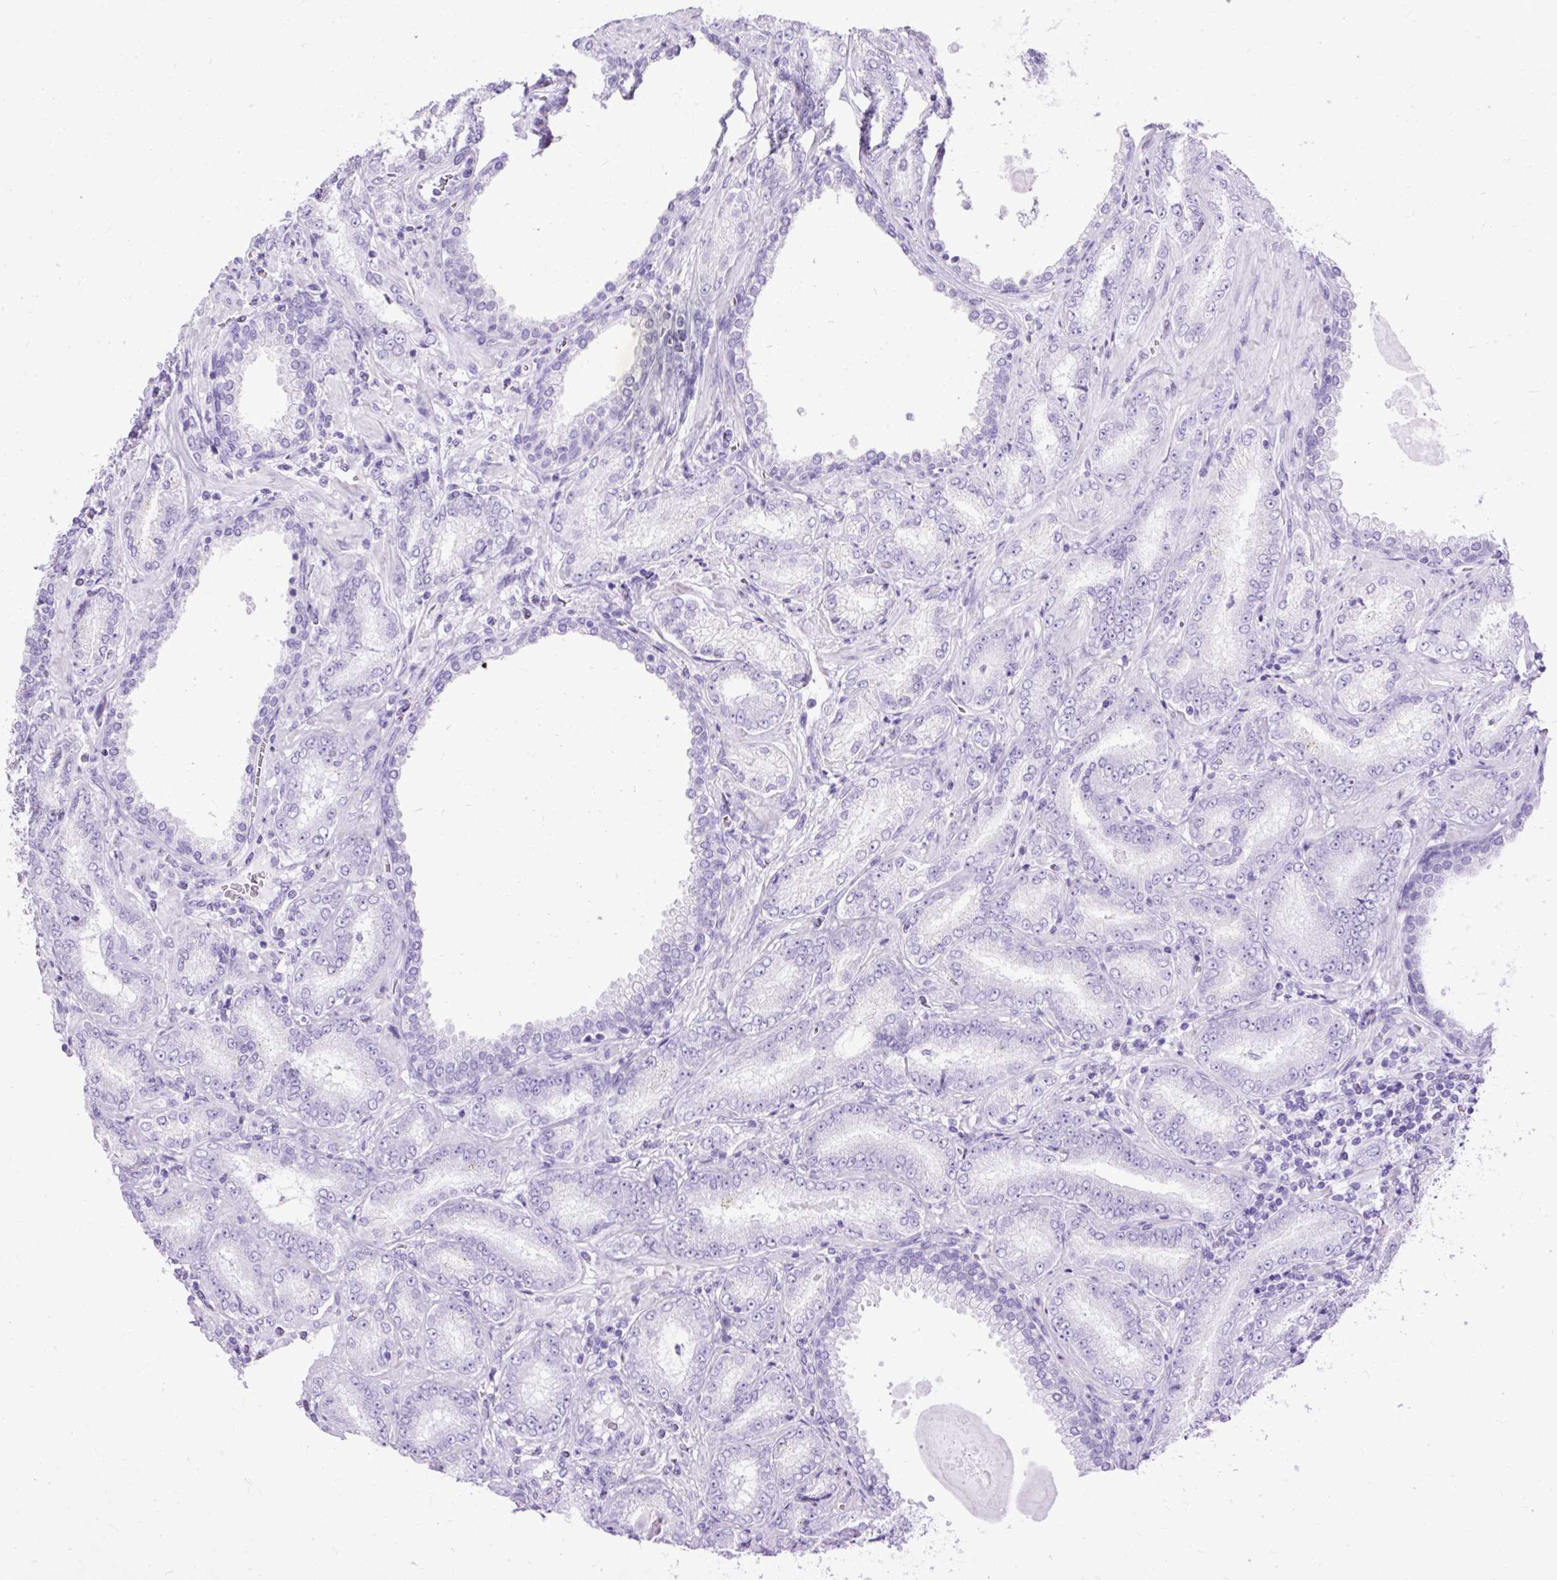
{"staining": {"intensity": "negative", "quantity": "none", "location": "none"}, "tissue": "prostate cancer", "cell_type": "Tumor cells", "image_type": "cancer", "snomed": [{"axis": "morphology", "description": "Adenocarcinoma, High grade"}, {"axis": "topography", "description": "Prostate"}], "caption": "DAB immunohistochemical staining of human prostate cancer displays no significant positivity in tumor cells.", "gene": "HEY1", "patient": {"sex": "male", "age": 72}}